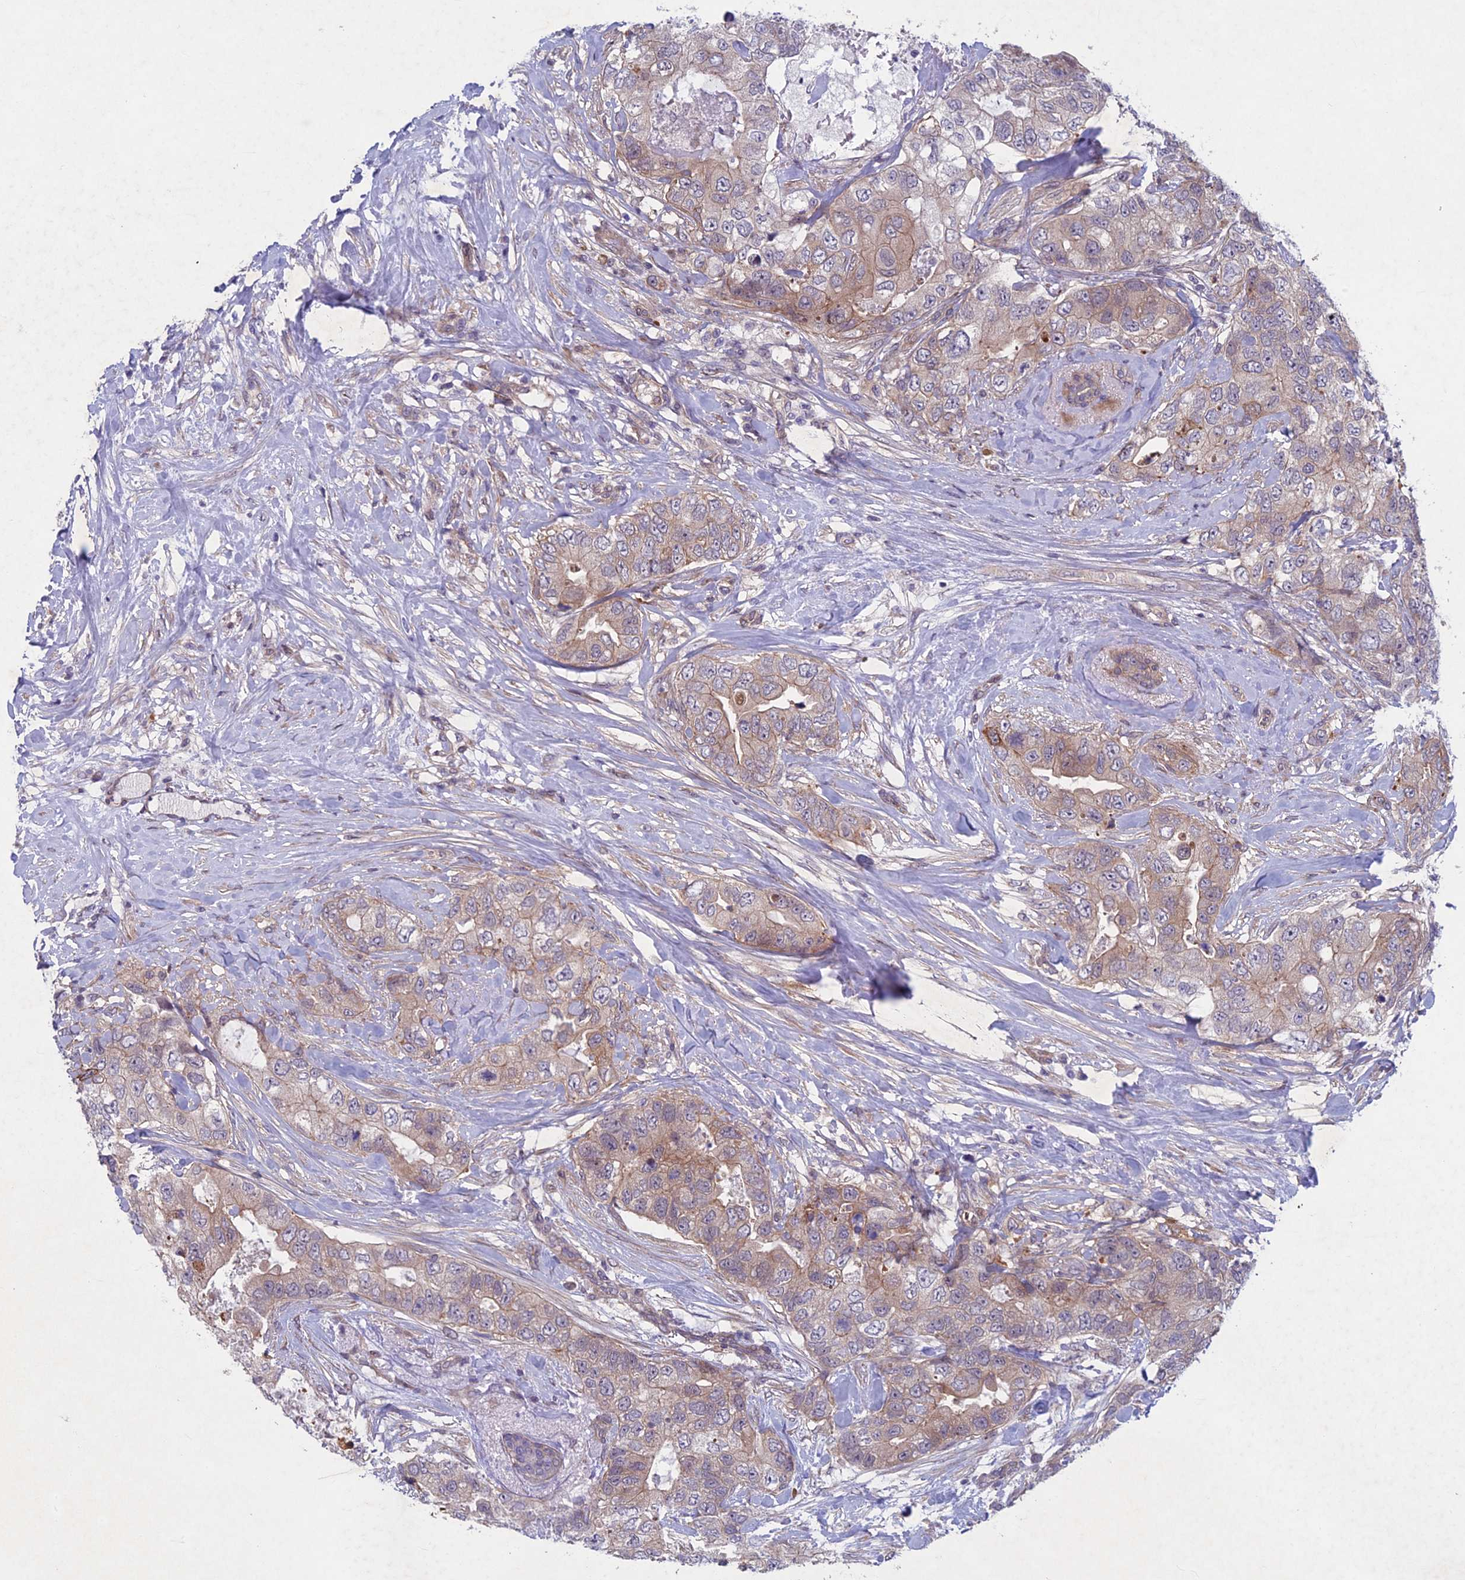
{"staining": {"intensity": "weak", "quantity": "25%-75%", "location": "cytoplasmic/membranous"}, "tissue": "breast cancer", "cell_type": "Tumor cells", "image_type": "cancer", "snomed": [{"axis": "morphology", "description": "Duct carcinoma"}, {"axis": "topography", "description": "Breast"}], "caption": "Breast cancer (invasive ductal carcinoma) tissue shows weak cytoplasmic/membranous positivity in about 25%-75% of tumor cells (brown staining indicates protein expression, while blue staining denotes nuclei).", "gene": "PTHLH", "patient": {"sex": "female", "age": 62}}